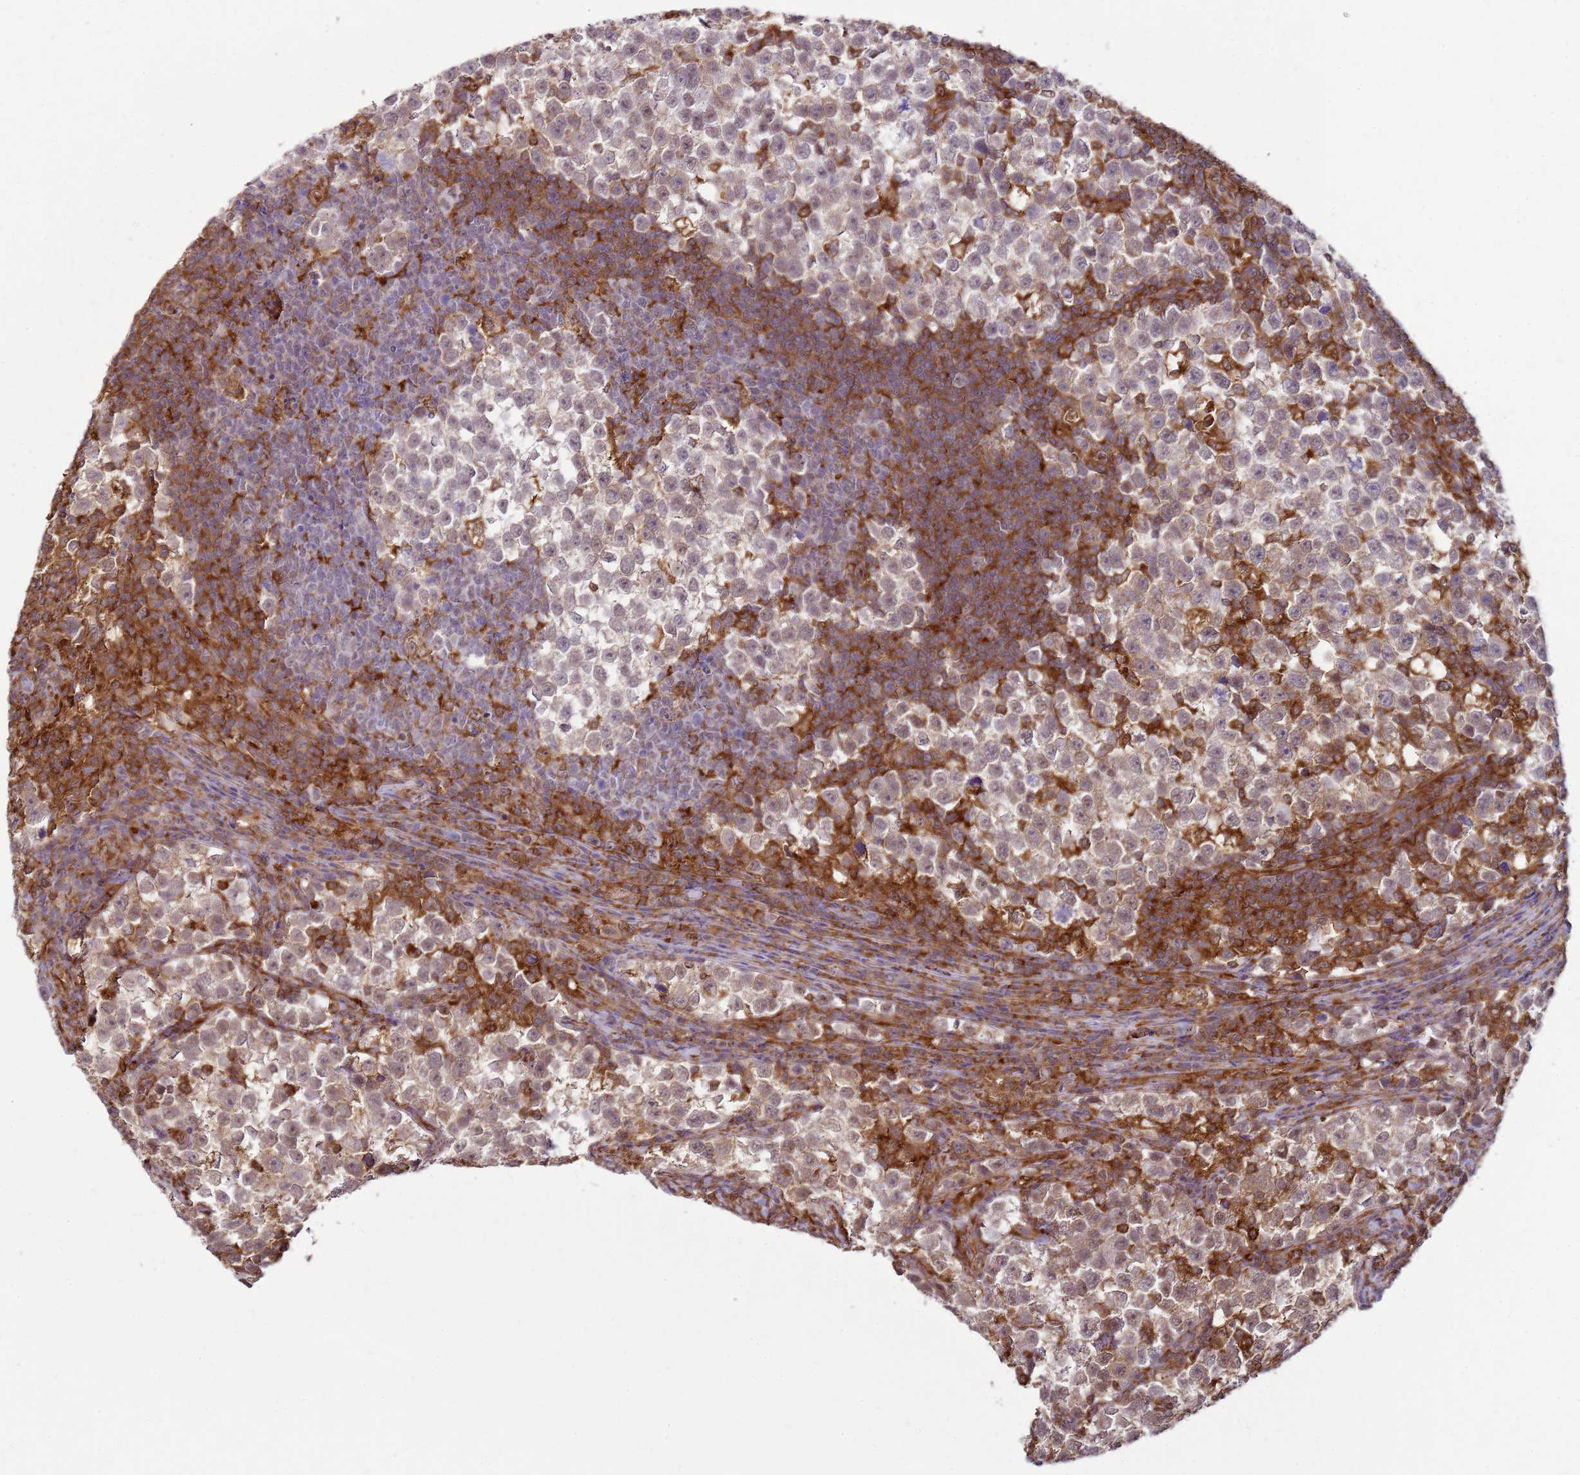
{"staining": {"intensity": "weak", "quantity": "<25%", "location": "cytoplasmic/membranous"}, "tissue": "testis cancer", "cell_type": "Tumor cells", "image_type": "cancer", "snomed": [{"axis": "morphology", "description": "Normal tissue, NOS"}, {"axis": "morphology", "description": "Seminoma, NOS"}, {"axis": "topography", "description": "Testis"}], "caption": "This is a image of immunohistochemistry staining of testis cancer, which shows no staining in tumor cells. (DAB IHC with hematoxylin counter stain).", "gene": "GABRE", "patient": {"sex": "male", "age": 43}}